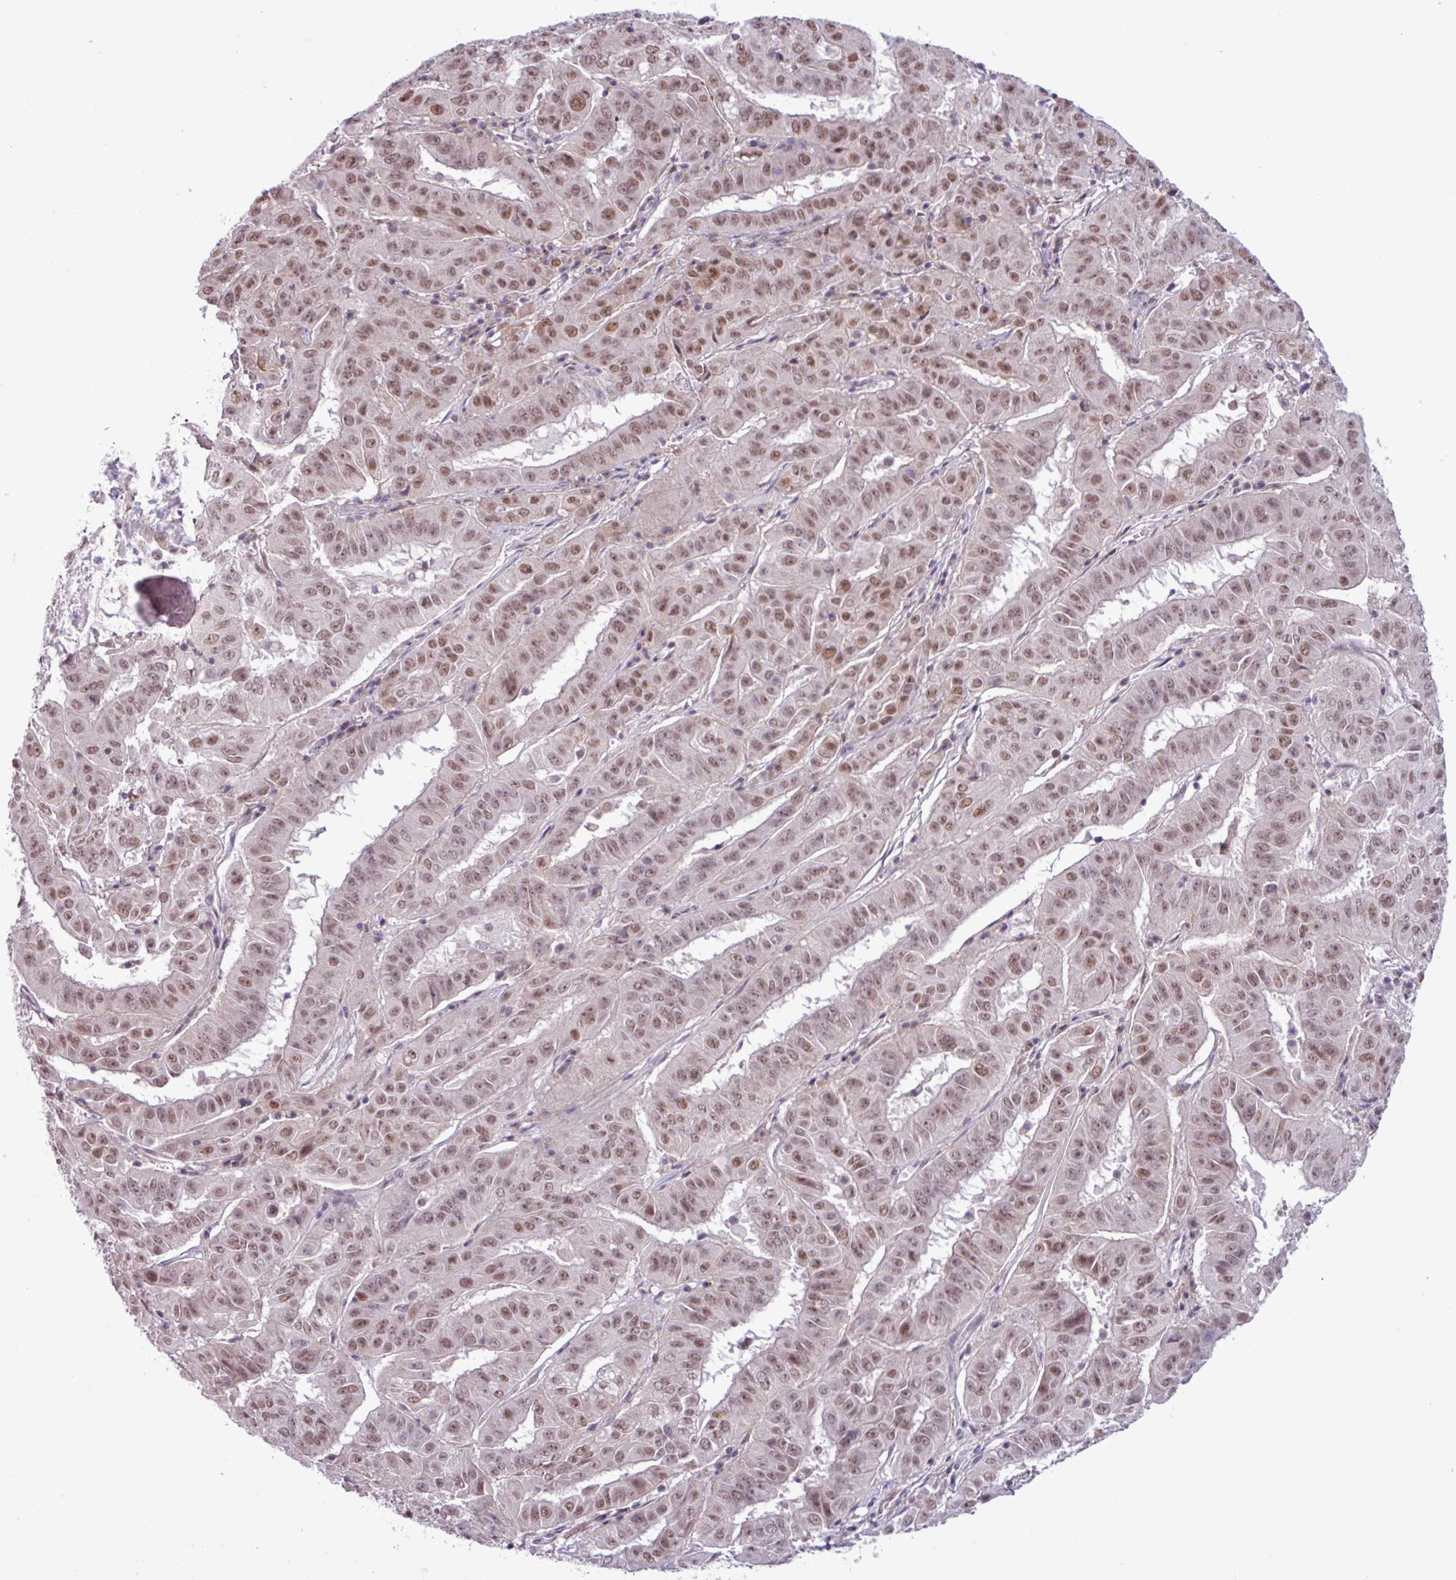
{"staining": {"intensity": "moderate", "quantity": ">75%", "location": "nuclear"}, "tissue": "pancreatic cancer", "cell_type": "Tumor cells", "image_type": "cancer", "snomed": [{"axis": "morphology", "description": "Adenocarcinoma, NOS"}, {"axis": "topography", "description": "Pancreas"}], "caption": "Brown immunohistochemical staining in human adenocarcinoma (pancreatic) reveals moderate nuclear positivity in approximately >75% of tumor cells.", "gene": "NOTCH2", "patient": {"sex": "male", "age": 63}}